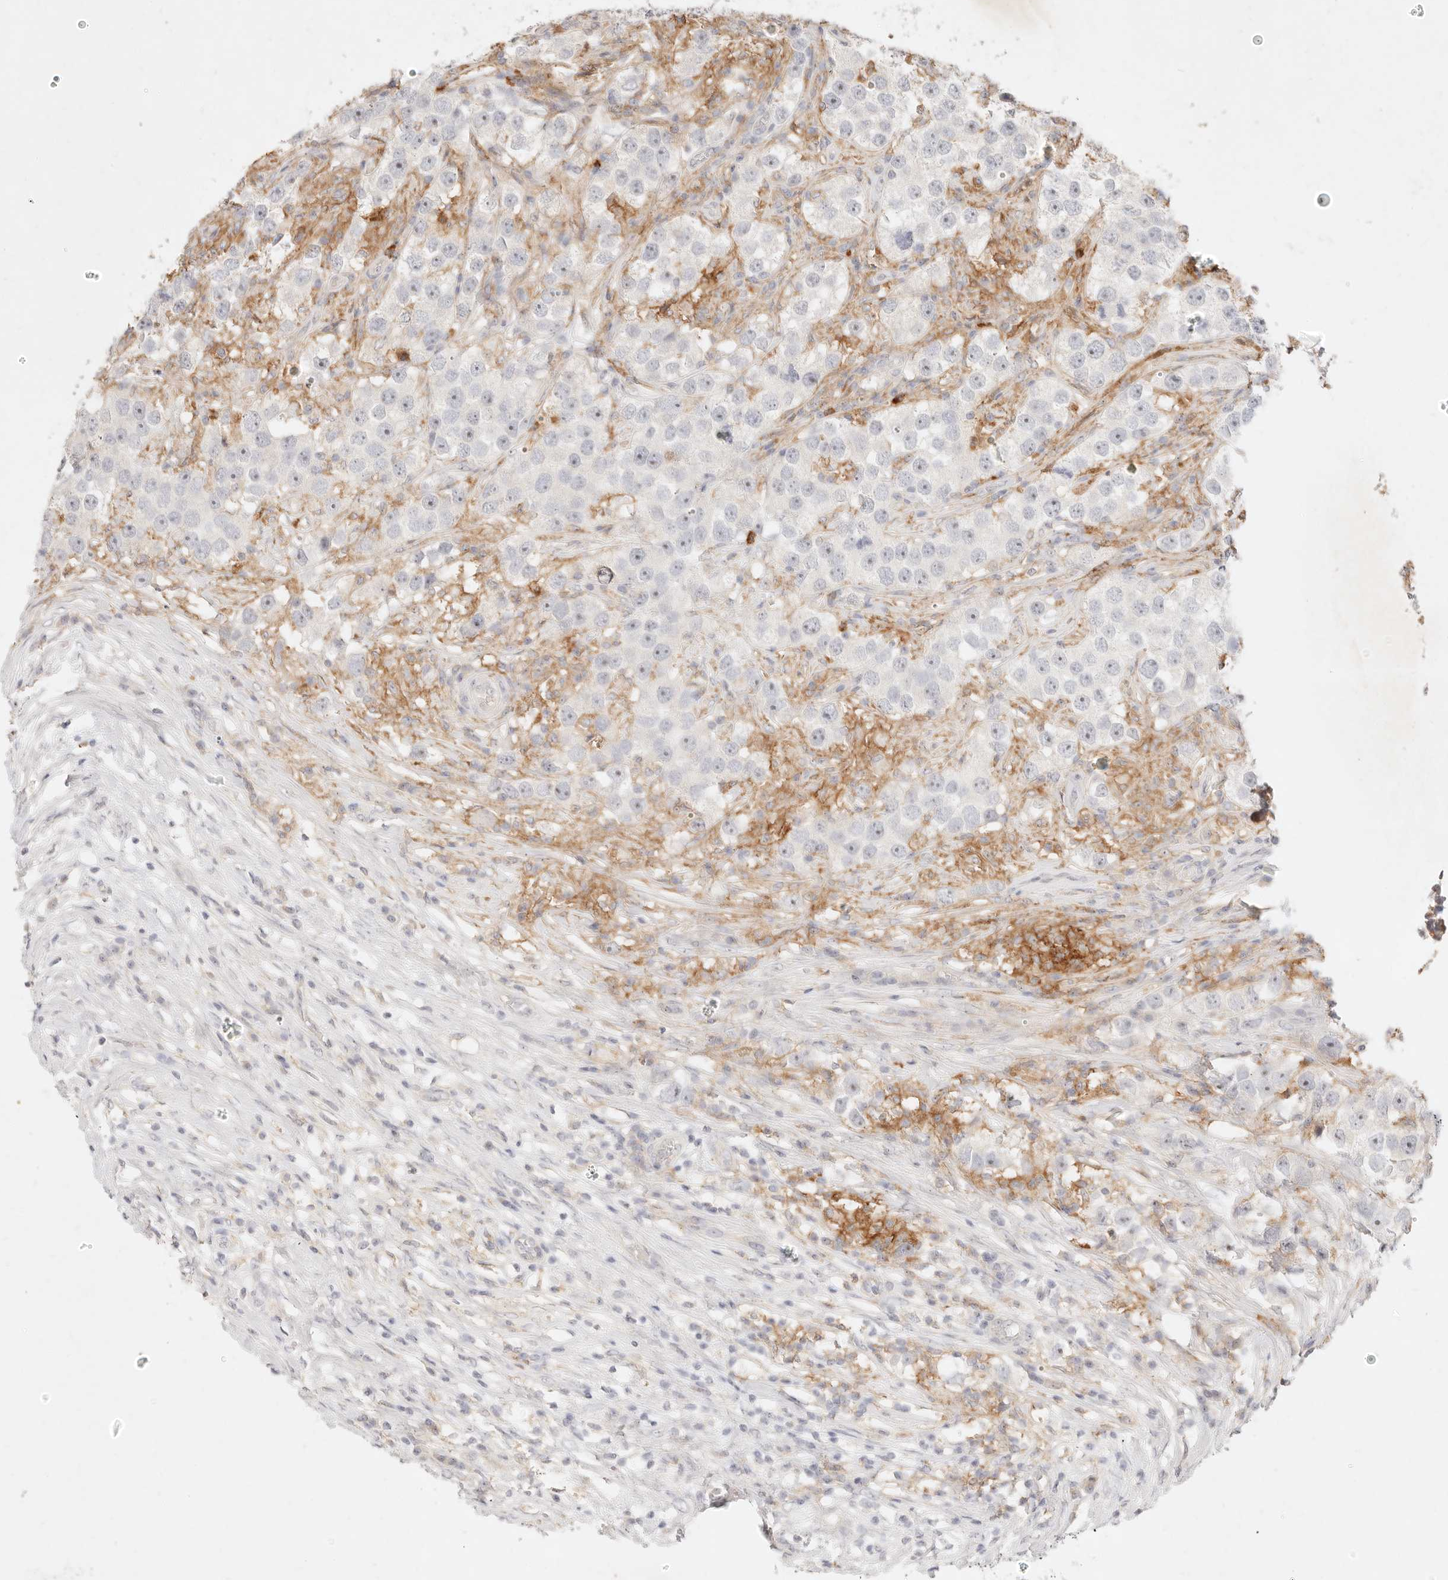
{"staining": {"intensity": "negative", "quantity": "none", "location": "none"}, "tissue": "testis cancer", "cell_type": "Tumor cells", "image_type": "cancer", "snomed": [{"axis": "morphology", "description": "Seminoma, NOS"}, {"axis": "topography", "description": "Testis"}], "caption": "Immunohistochemical staining of human seminoma (testis) shows no significant positivity in tumor cells. (Immunohistochemistry (ihc), brightfield microscopy, high magnification).", "gene": "GPR84", "patient": {"sex": "male", "age": 49}}